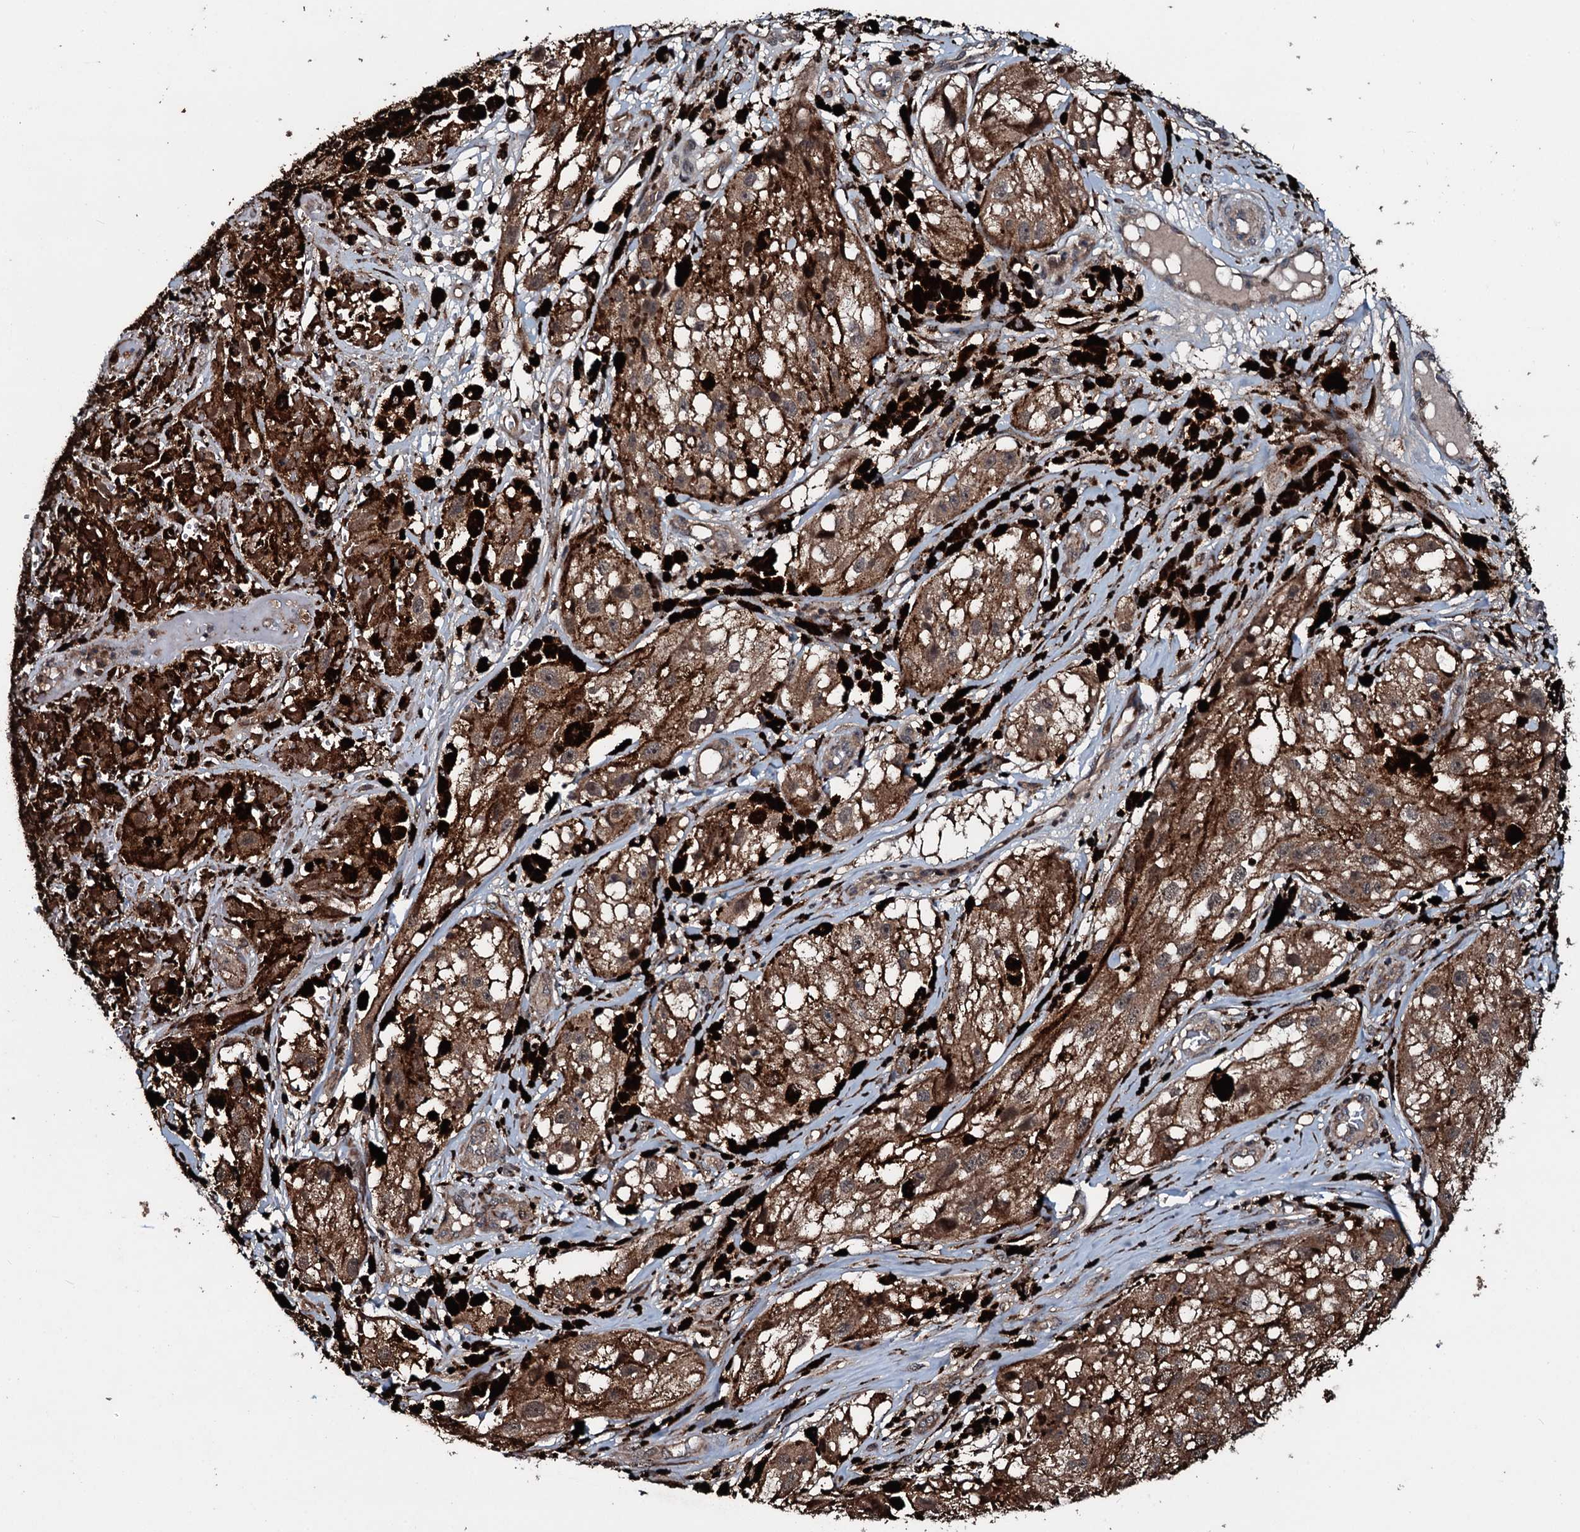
{"staining": {"intensity": "moderate", "quantity": ">75%", "location": "cytoplasmic/membranous"}, "tissue": "melanoma", "cell_type": "Tumor cells", "image_type": "cancer", "snomed": [{"axis": "morphology", "description": "Malignant melanoma, NOS"}, {"axis": "topography", "description": "Skin"}], "caption": "DAB (3,3'-diaminobenzidine) immunohistochemical staining of melanoma demonstrates moderate cytoplasmic/membranous protein staining in about >75% of tumor cells.", "gene": "TPGS2", "patient": {"sex": "male", "age": 88}}